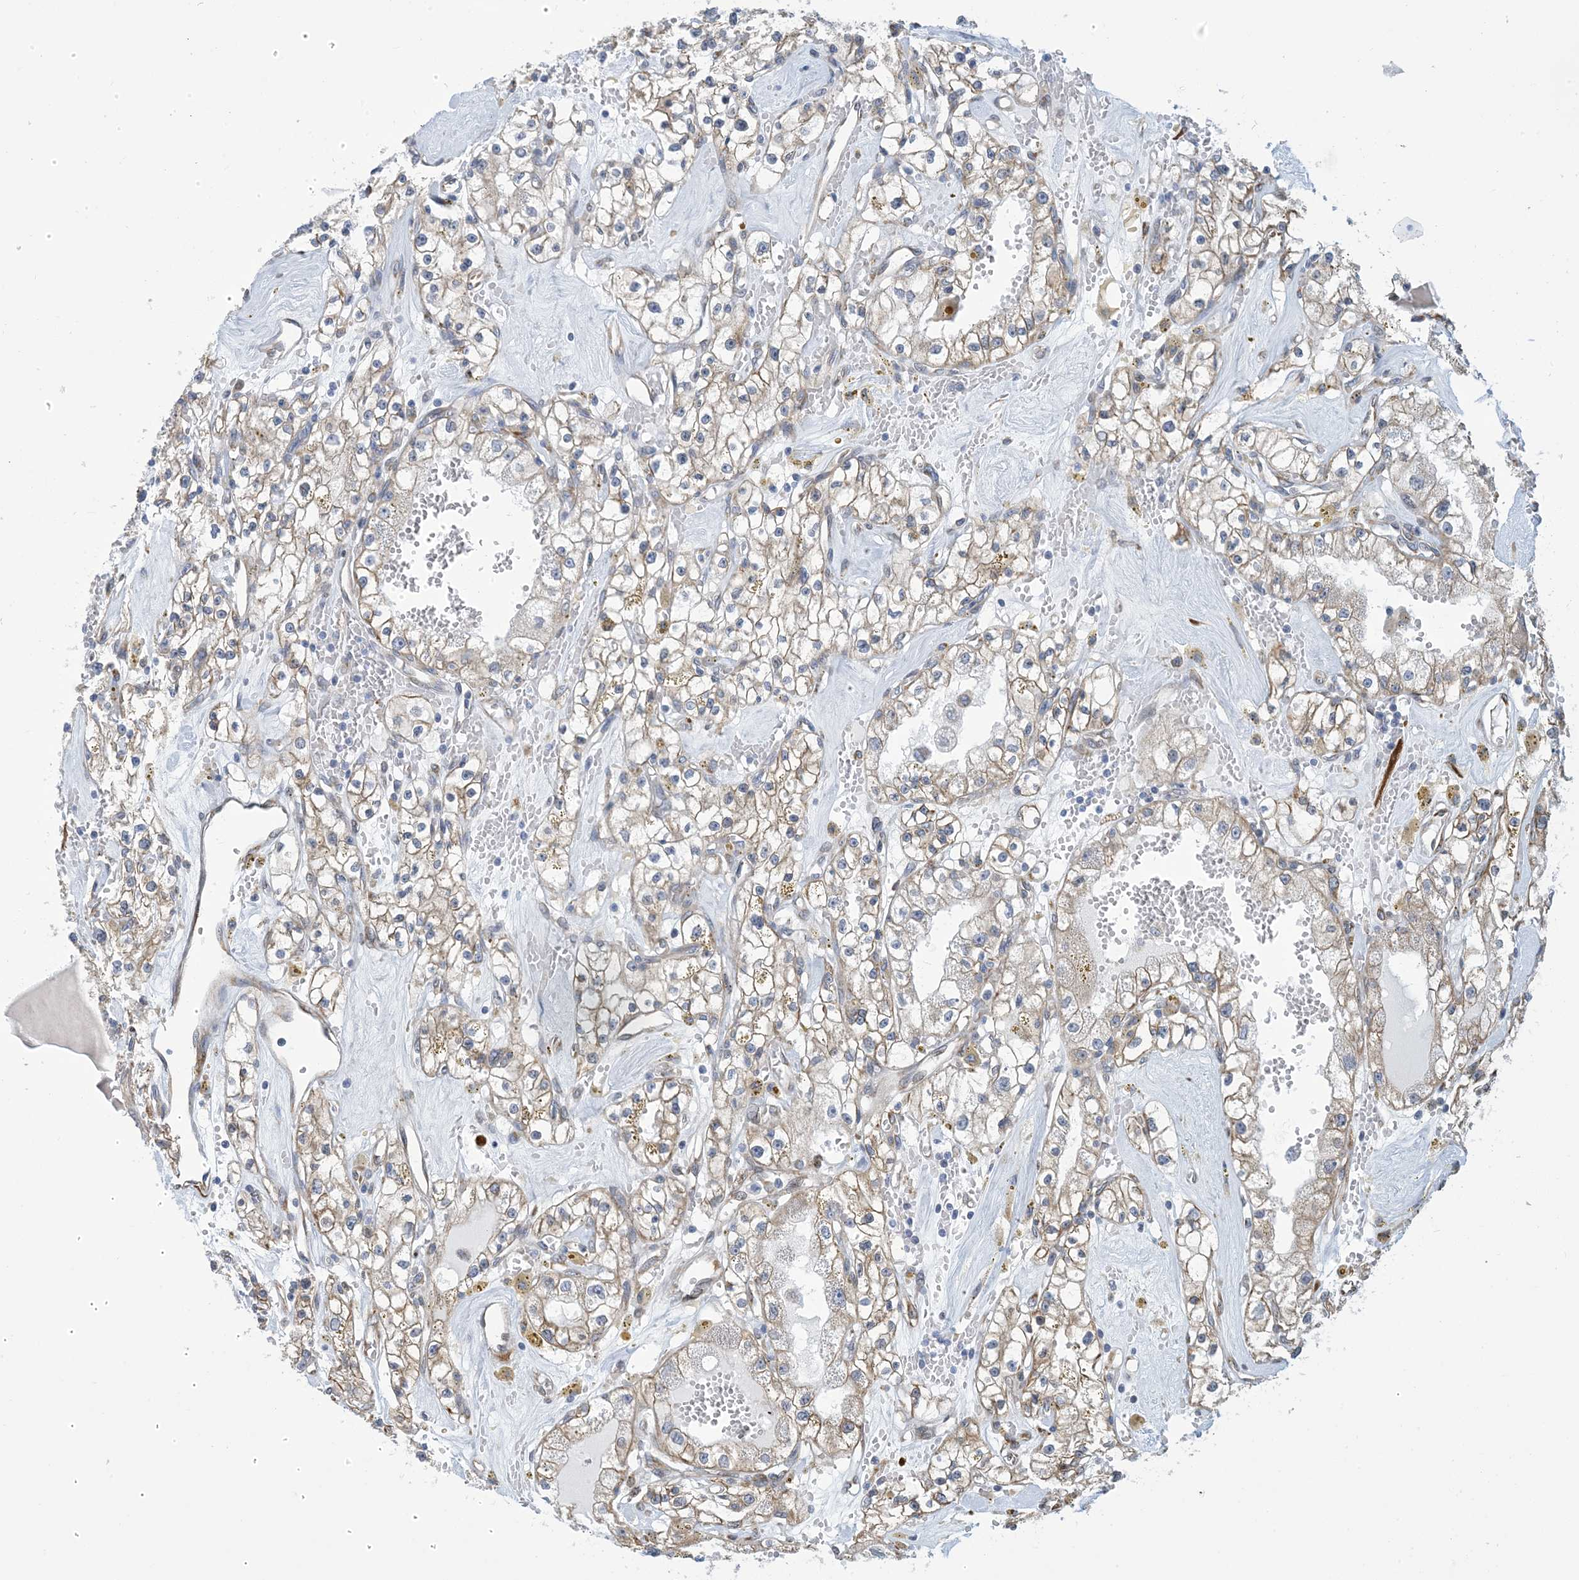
{"staining": {"intensity": "weak", "quantity": ">75%", "location": "cytoplasmic/membranous"}, "tissue": "renal cancer", "cell_type": "Tumor cells", "image_type": "cancer", "snomed": [{"axis": "morphology", "description": "Adenocarcinoma, NOS"}, {"axis": "topography", "description": "Kidney"}], "caption": "Protein staining displays weak cytoplasmic/membranous staining in about >75% of tumor cells in renal cancer.", "gene": "CCDC14", "patient": {"sex": "male", "age": 56}}